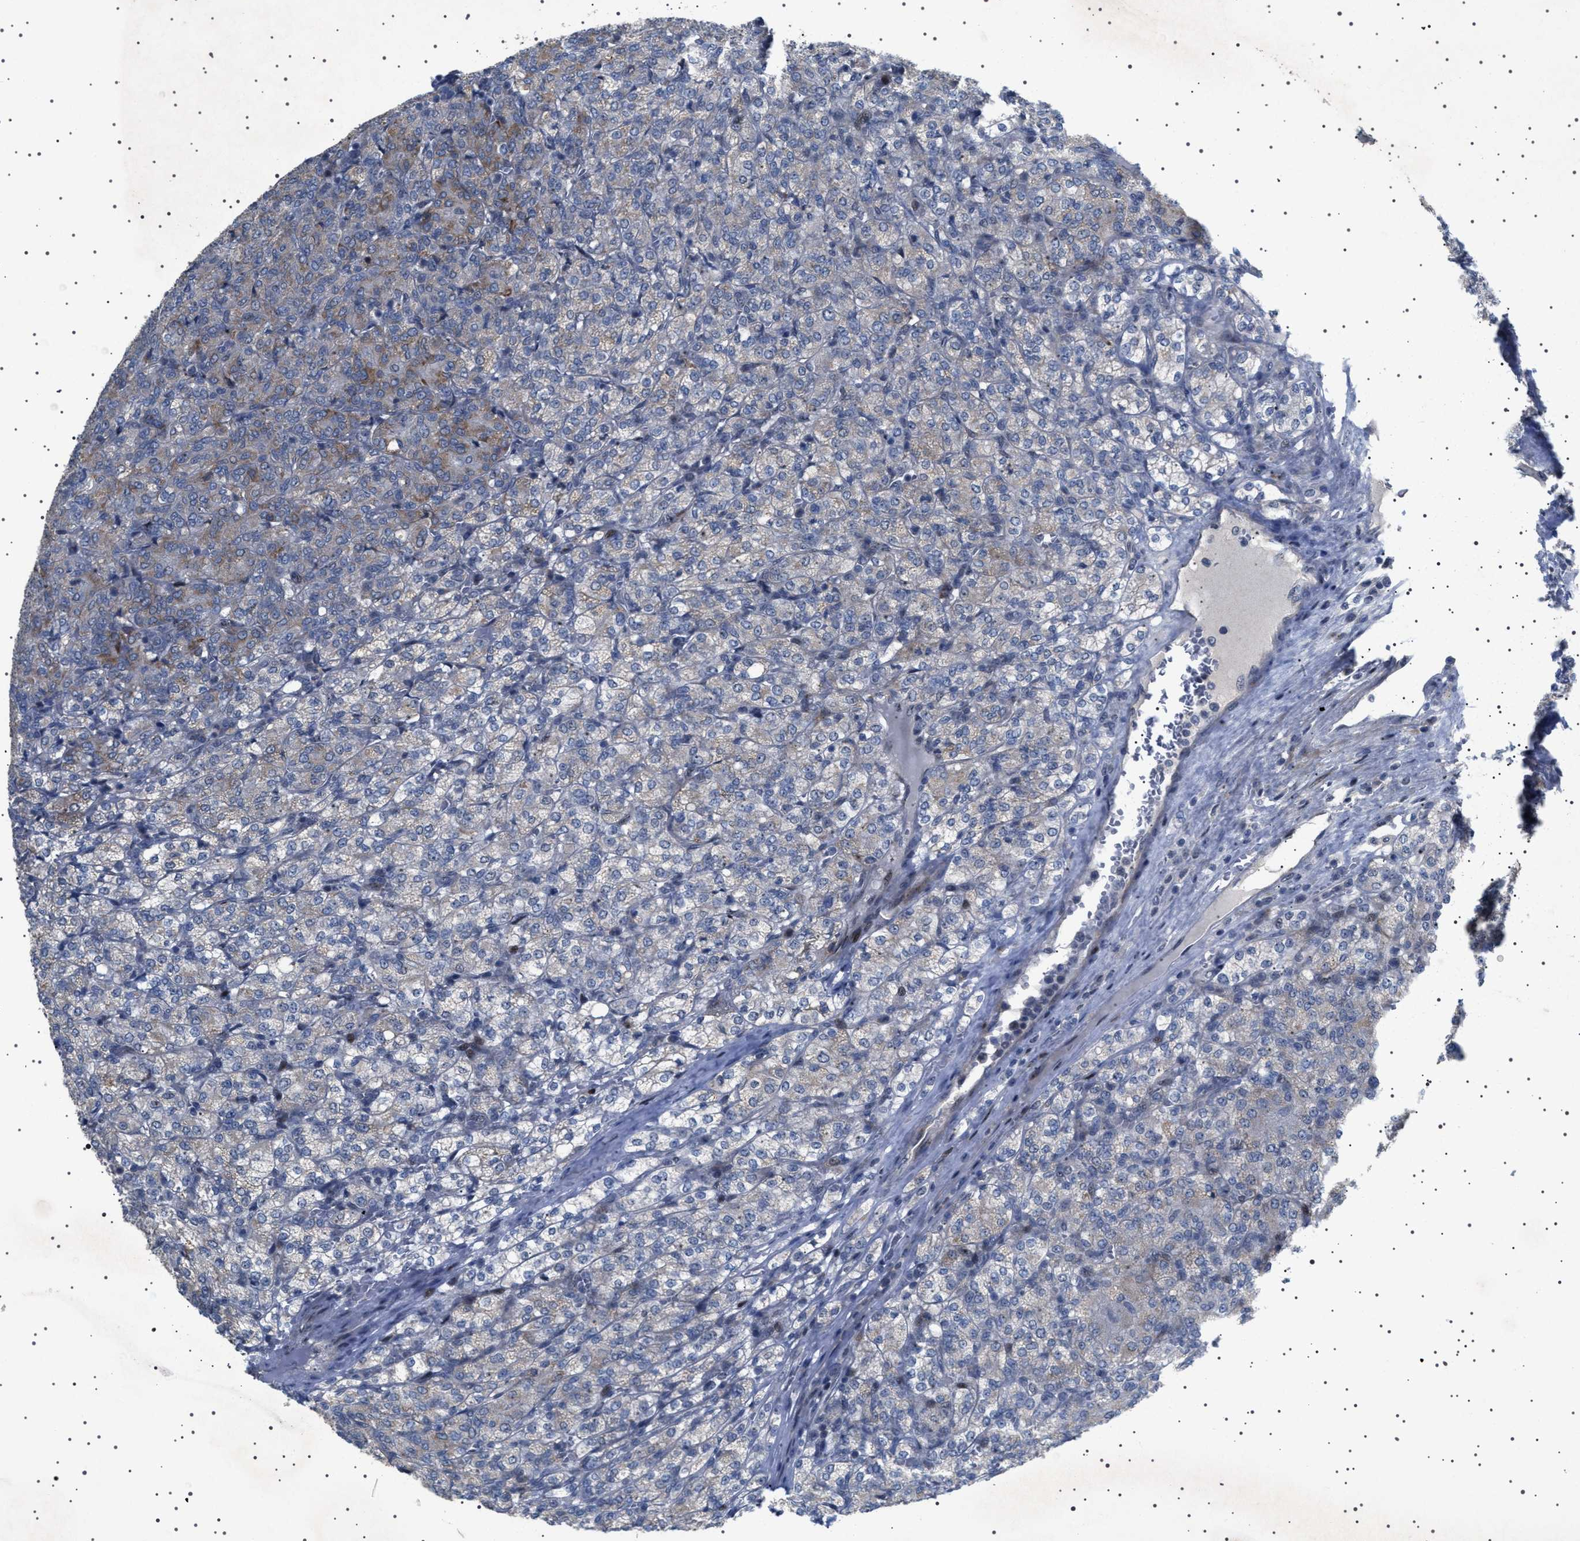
{"staining": {"intensity": "weak", "quantity": "<25%", "location": "cytoplasmic/membranous"}, "tissue": "renal cancer", "cell_type": "Tumor cells", "image_type": "cancer", "snomed": [{"axis": "morphology", "description": "Adenocarcinoma, NOS"}, {"axis": "topography", "description": "Kidney"}], "caption": "This is a histopathology image of immunohistochemistry (IHC) staining of renal cancer (adenocarcinoma), which shows no staining in tumor cells.", "gene": "HTR1A", "patient": {"sex": "male", "age": 77}}